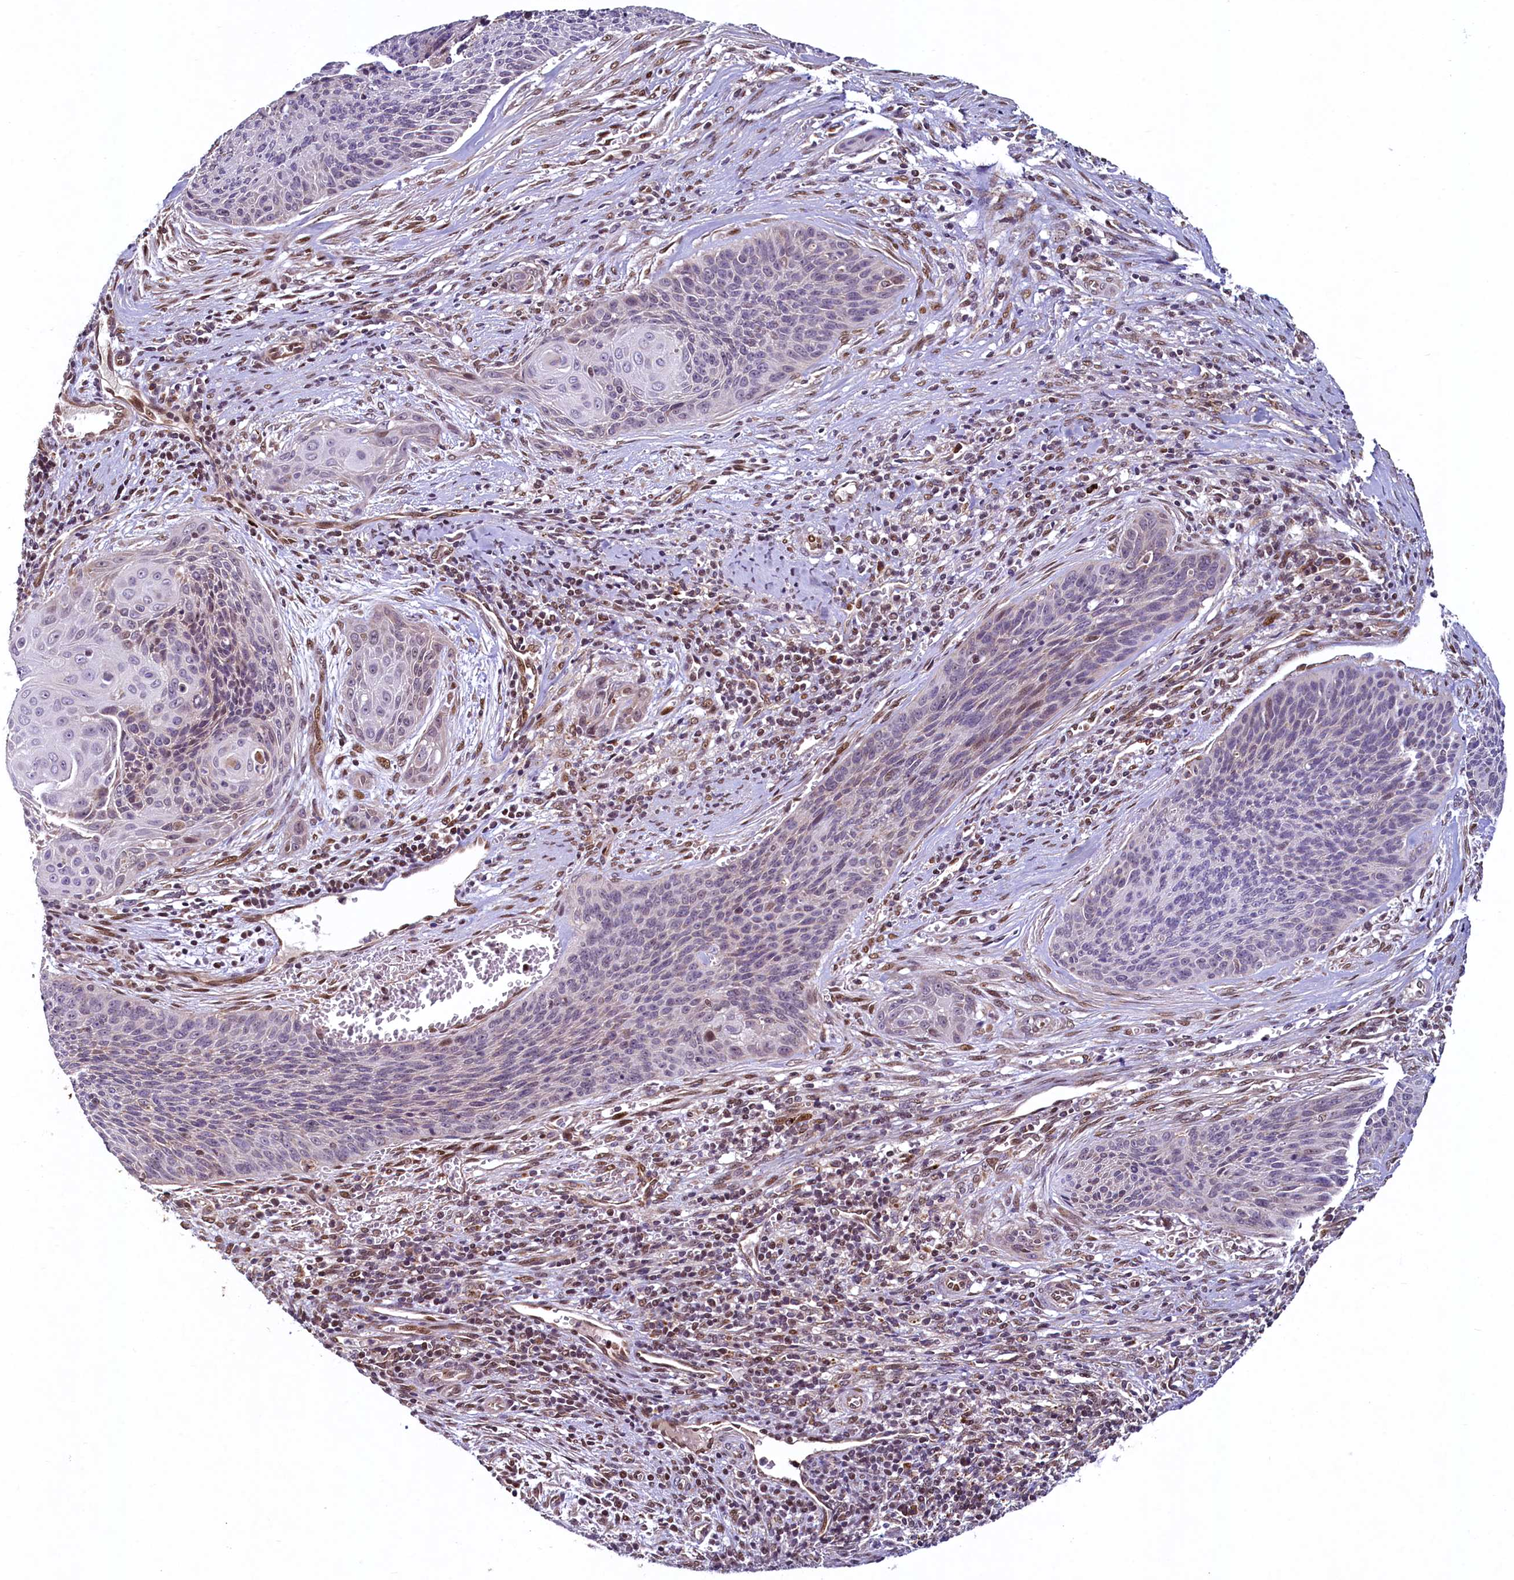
{"staining": {"intensity": "weak", "quantity": "<25%", "location": "nuclear"}, "tissue": "cervical cancer", "cell_type": "Tumor cells", "image_type": "cancer", "snomed": [{"axis": "morphology", "description": "Squamous cell carcinoma, NOS"}, {"axis": "topography", "description": "Cervix"}], "caption": "An immunohistochemistry (IHC) micrograph of squamous cell carcinoma (cervical) is shown. There is no staining in tumor cells of squamous cell carcinoma (cervical).", "gene": "ZNF577", "patient": {"sex": "female", "age": 55}}